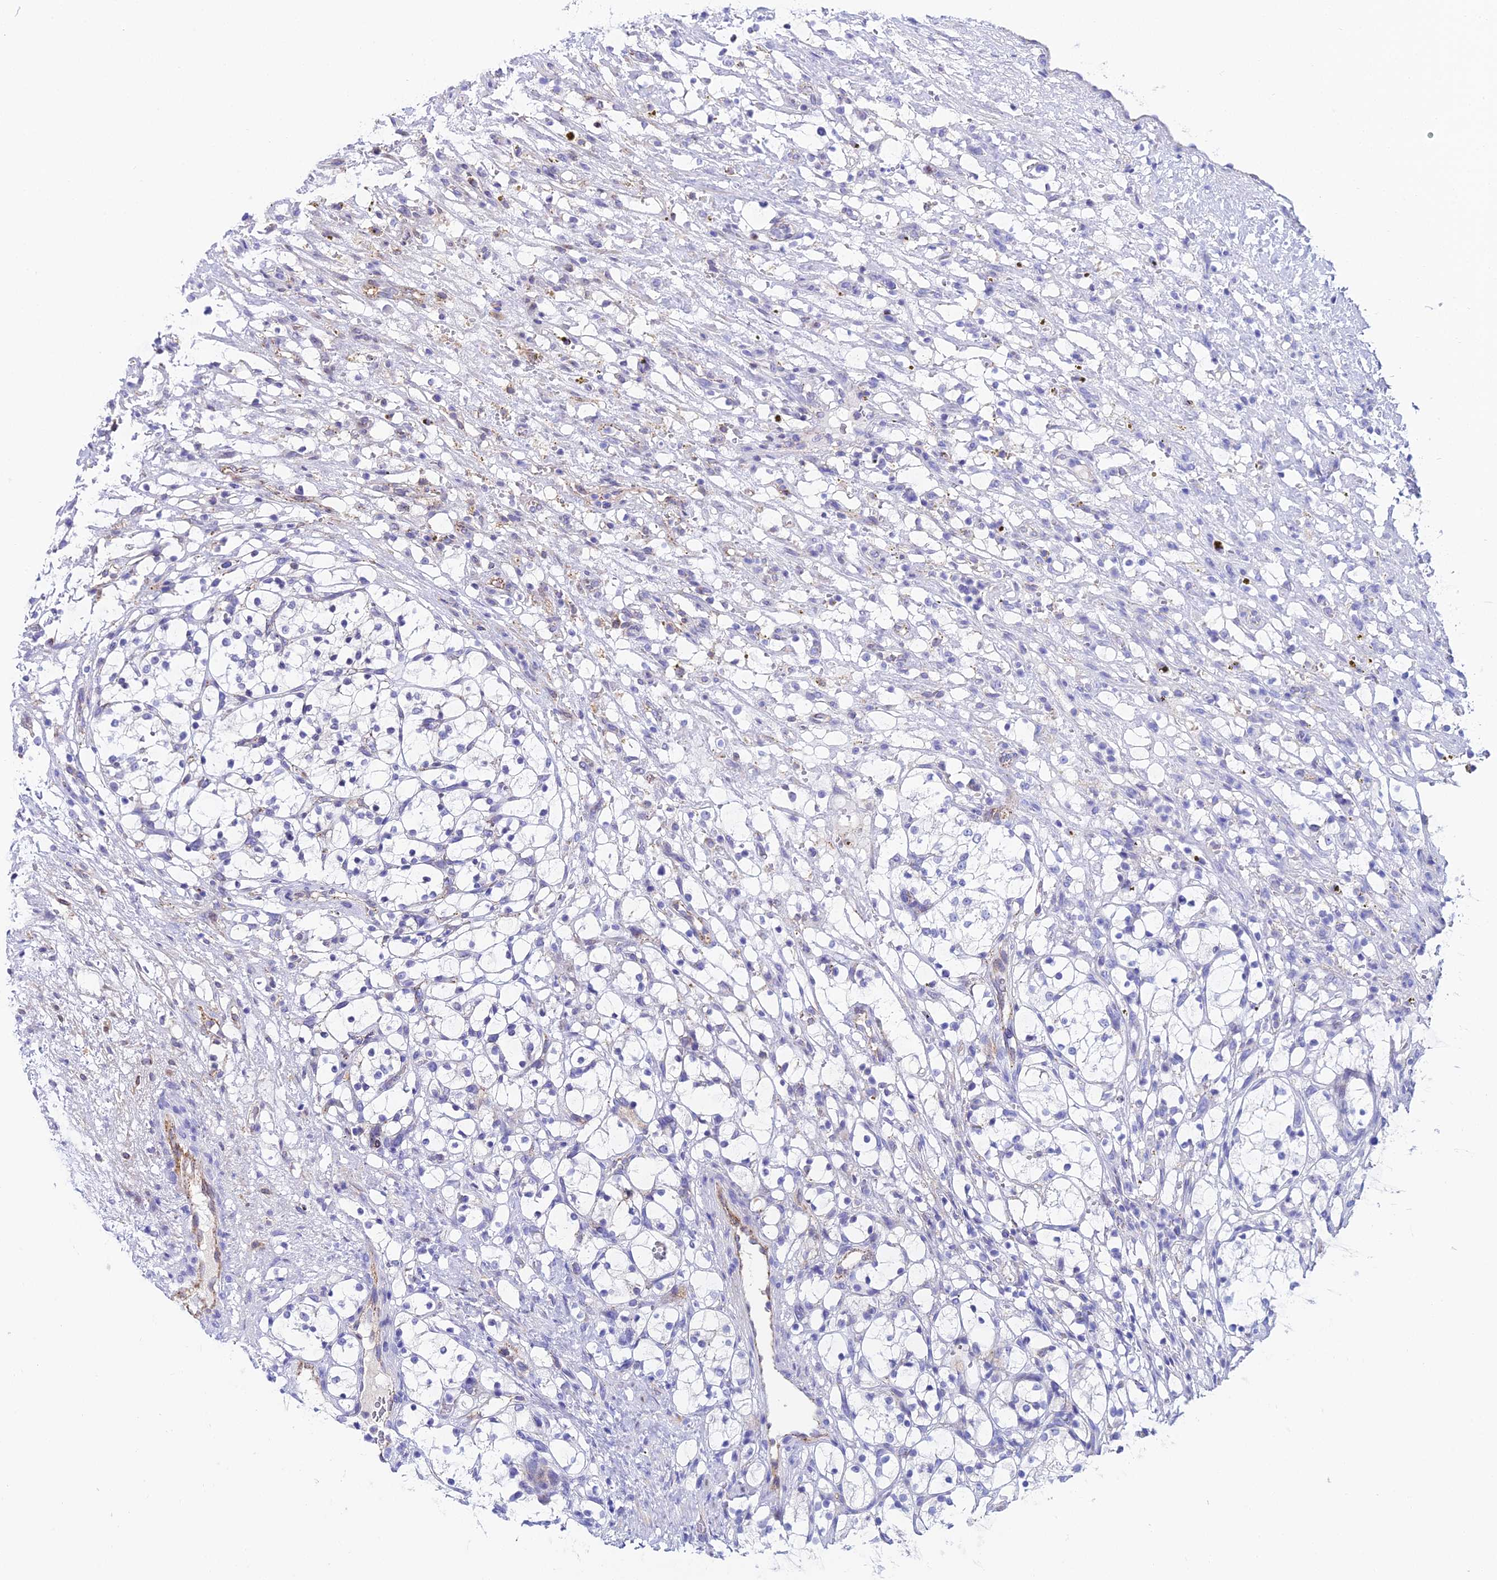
{"staining": {"intensity": "negative", "quantity": "none", "location": "none"}, "tissue": "renal cancer", "cell_type": "Tumor cells", "image_type": "cancer", "snomed": [{"axis": "morphology", "description": "Adenocarcinoma, NOS"}, {"axis": "topography", "description": "Kidney"}], "caption": "The immunohistochemistry (IHC) image has no significant staining in tumor cells of renal cancer tissue. (DAB immunohistochemistry visualized using brightfield microscopy, high magnification).", "gene": "DDX19A", "patient": {"sex": "female", "age": 69}}